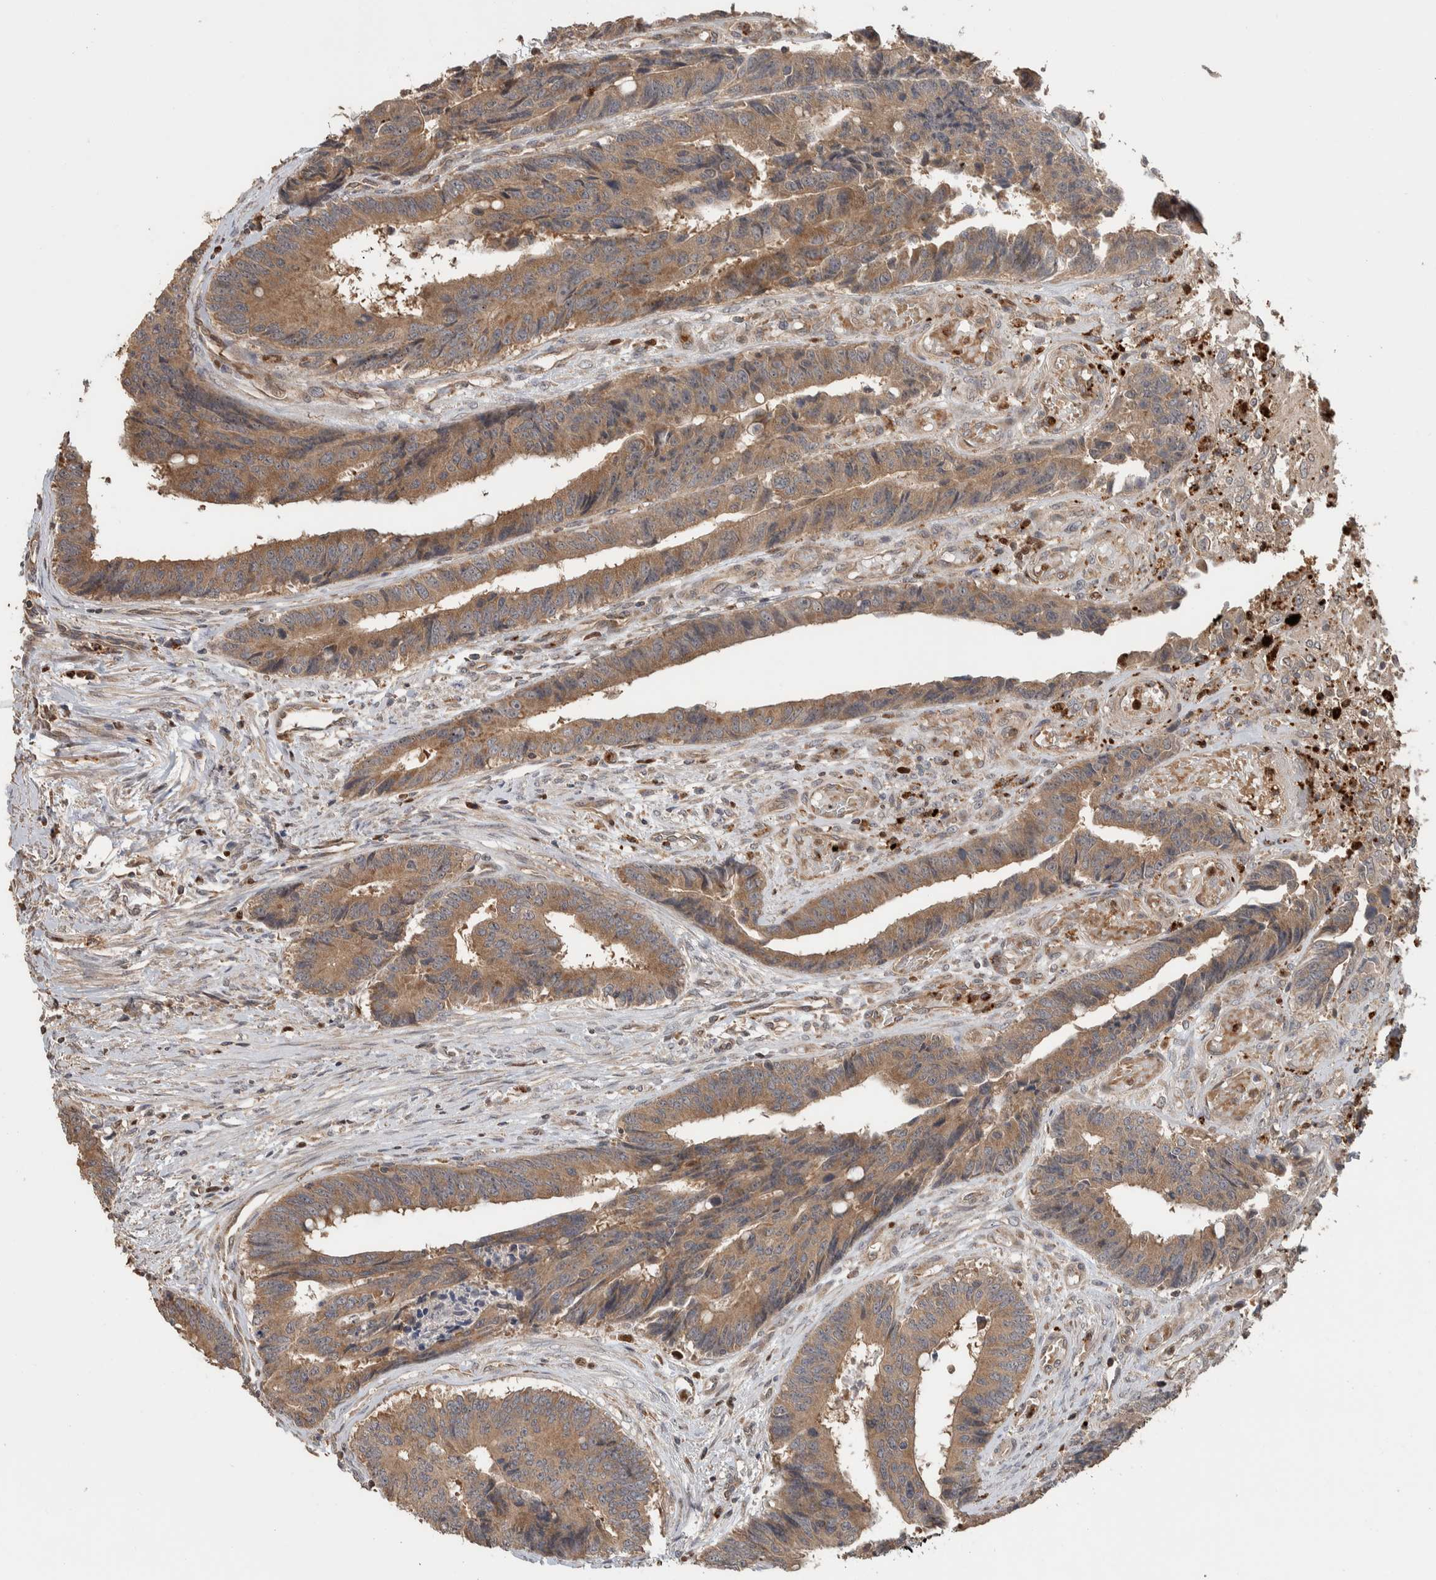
{"staining": {"intensity": "moderate", "quantity": ">75%", "location": "cytoplasmic/membranous"}, "tissue": "colorectal cancer", "cell_type": "Tumor cells", "image_type": "cancer", "snomed": [{"axis": "morphology", "description": "Adenocarcinoma, NOS"}, {"axis": "topography", "description": "Rectum"}], "caption": "The micrograph shows staining of adenocarcinoma (colorectal), revealing moderate cytoplasmic/membranous protein expression (brown color) within tumor cells.", "gene": "VPS53", "patient": {"sex": "male", "age": 84}}